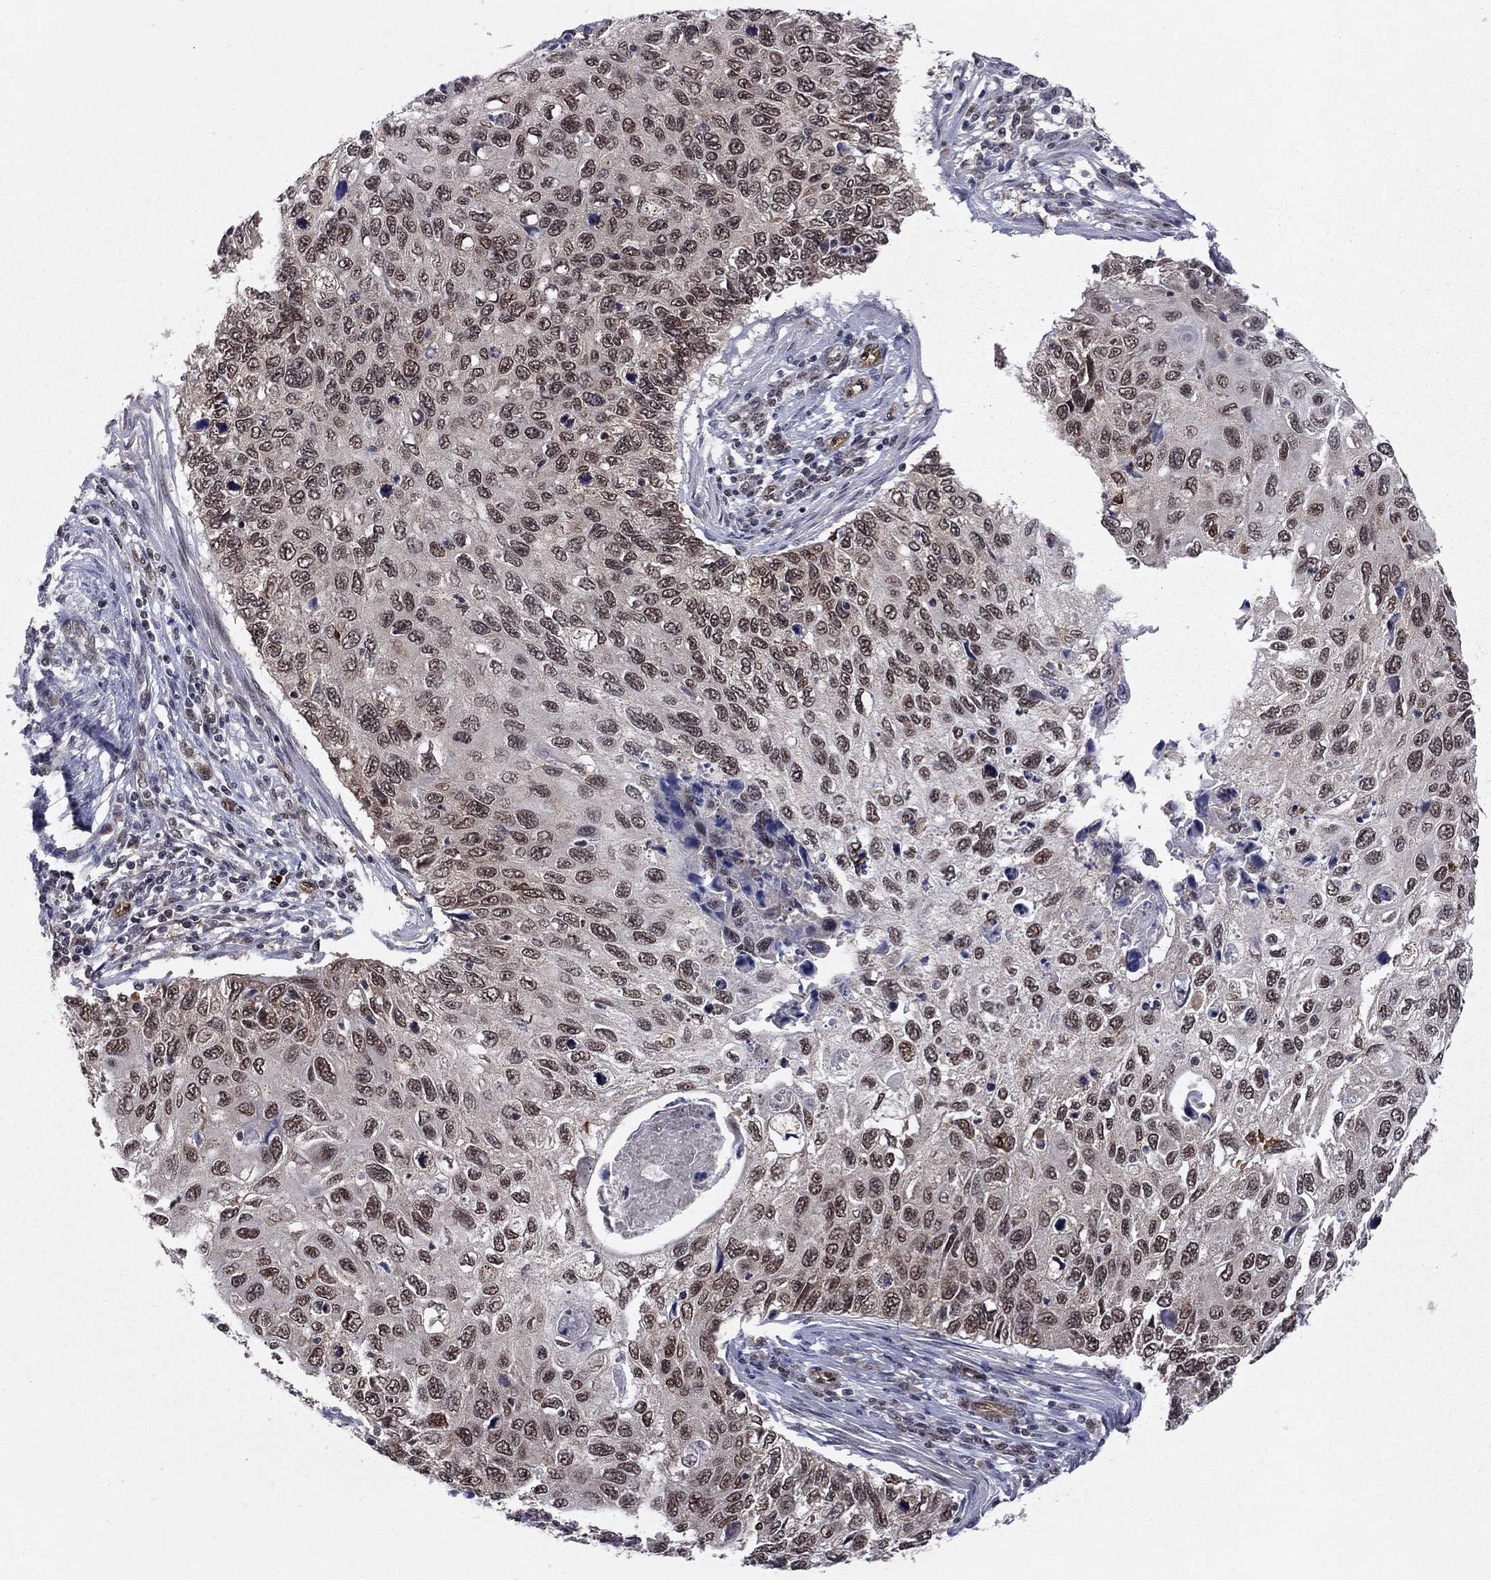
{"staining": {"intensity": "weak", "quantity": "25%-75%", "location": "nuclear"}, "tissue": "cervical cancer", "cell_type": "Tumor cells", "image_type": "cancer", "snomed": [{"axis": "morphology", "description": "Squamous cell carcinoma, NOS"}, {"axis": "topography", "description": "Cervix"}], "caption": "Protein staining demonstrates weak nuclear expression in approximately 25%-75% of tumor cells in cervical cancer (squamous cell carcinoma). (DAB IHC with brightfield microscopy, high magnification).", "gene": "SAP30L", "patient": {"sex": "female", "age": 70}}